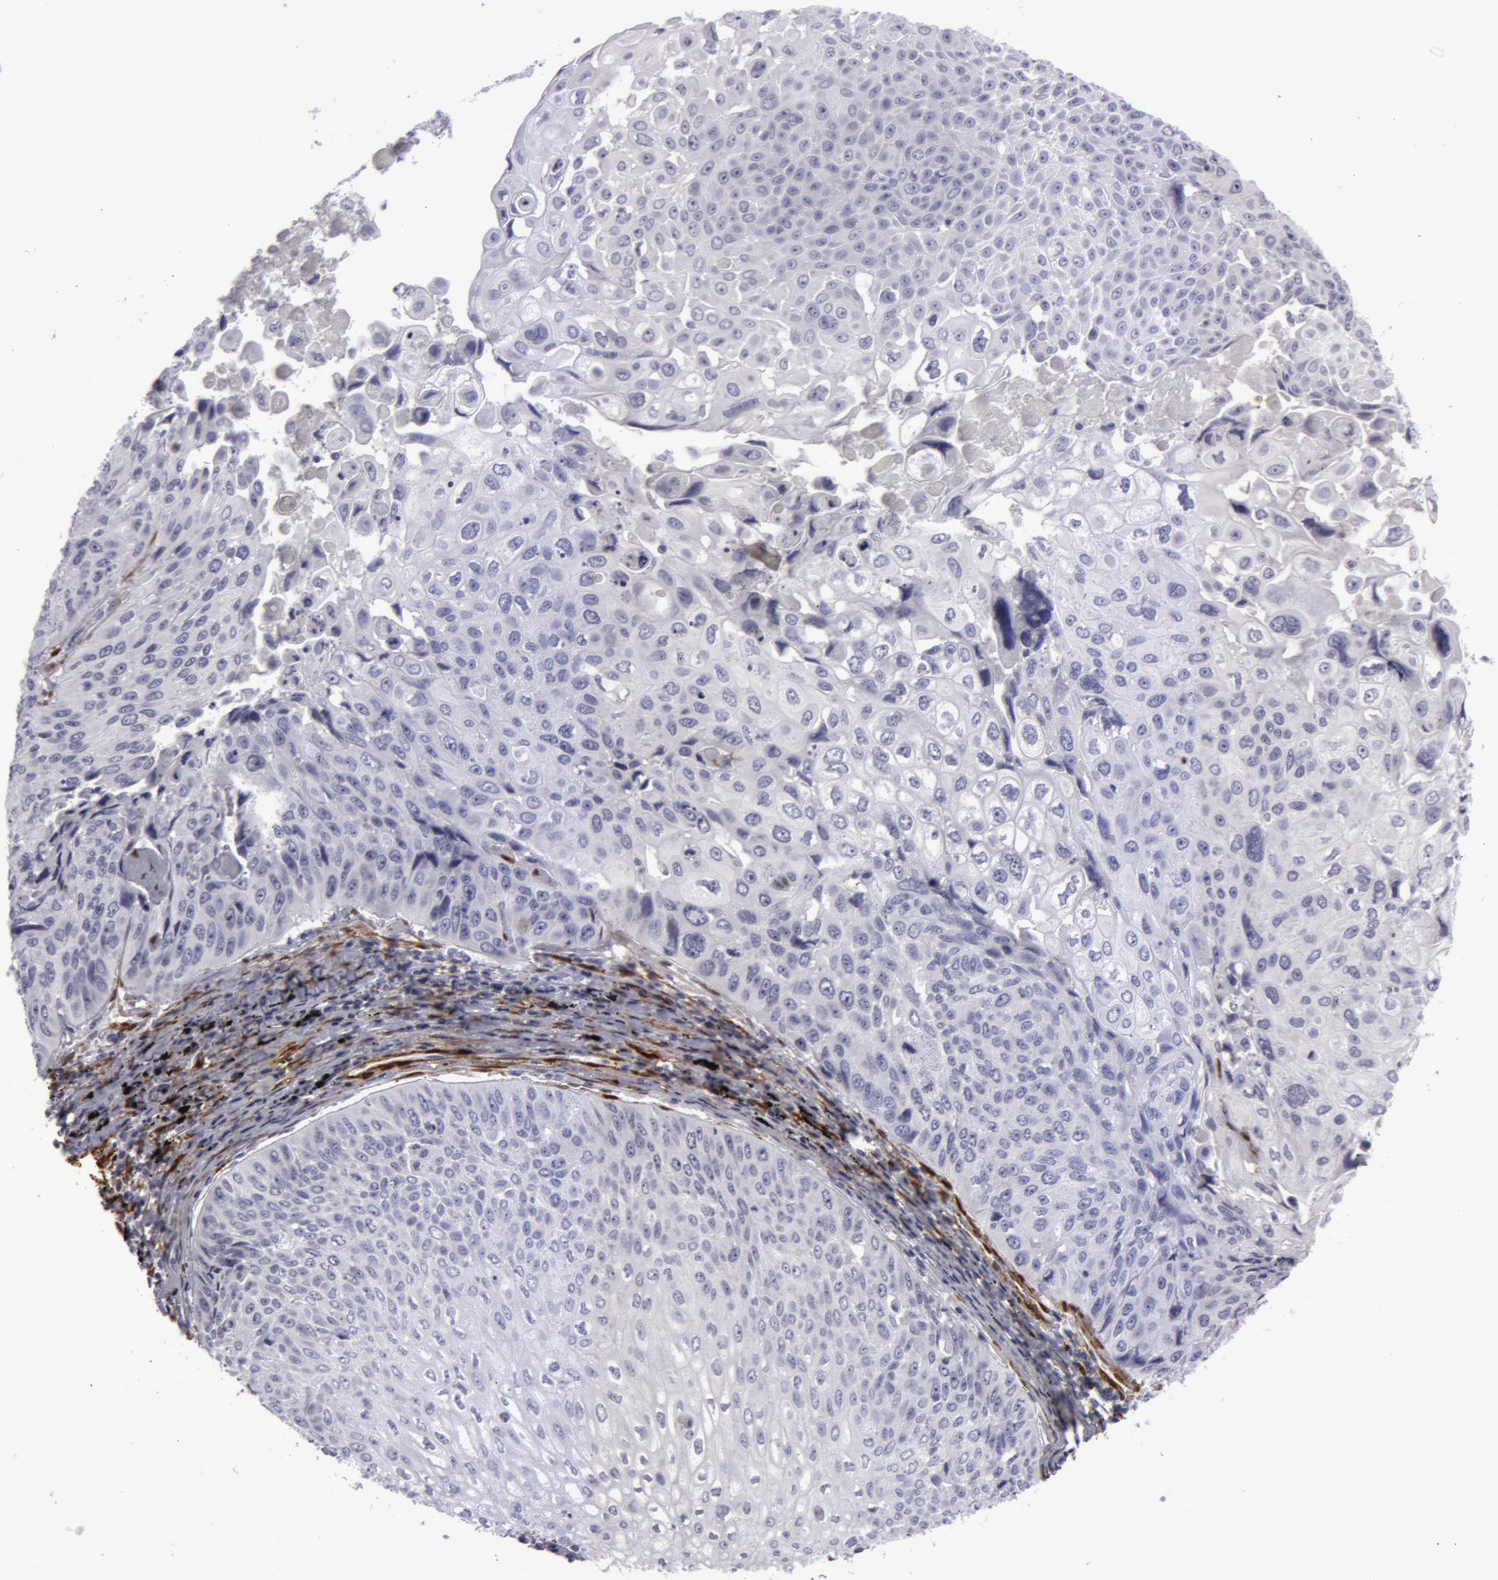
{"staining": {"intensity": "negative", "quantity": "none", "location": "none"}, "tissue": "lung cancer", "cell_type": "Tumor cells", "image_type": "cancer", "snomed": [{"axis": "morphology", "description": "Adenocarcinoma, NOS"}, {"axis": "topography", "description": "Lung"}], "caption": "Lung adenocarcinoma stained for a protein using IHC reveals no expression tumor cells.", "gene": "TAGLN", "patient": {"sex": "male", "age": 60}}